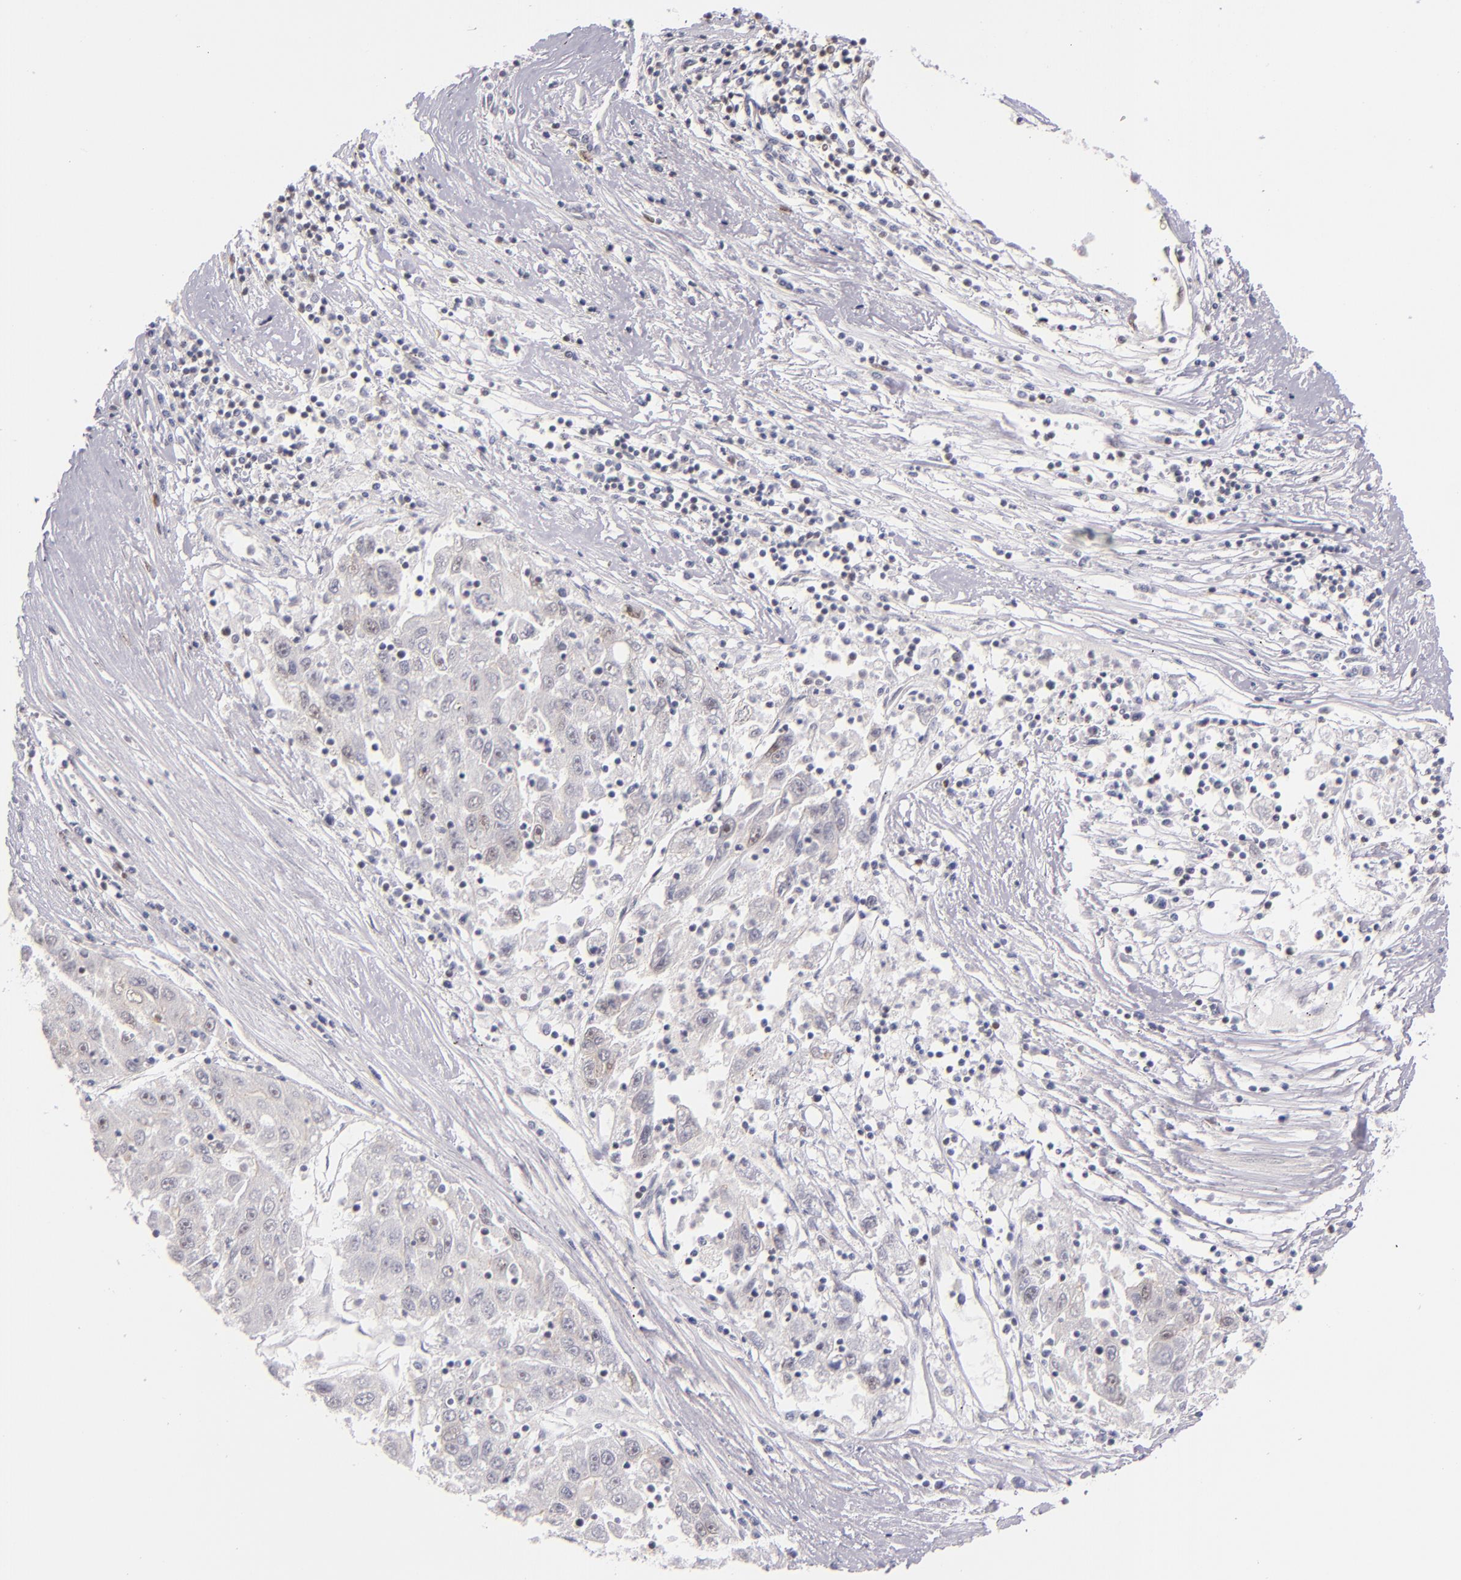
{"staining": {"intensity": "weak", "quantity": "25%-75%", "location": "nuclear"}, "tissue": "liver cancer", "cell_type": "Tumor cells", "image_type": "cancer", "snomed": [{"axis": "morphology", "description": "Carcinoma, Hepatocellular, NOS"}, {"axis": "topography", "description": "Liver"}], "caption": "Liver cancer (hepatocellular carcinoma) stained with DAB immunohistochemistry displays low levels of weak nuclear expression in approximately 25%-75% of tumor cells.", "gene": "NCOR2", "patient": {"sex": "male", "age": 49}}